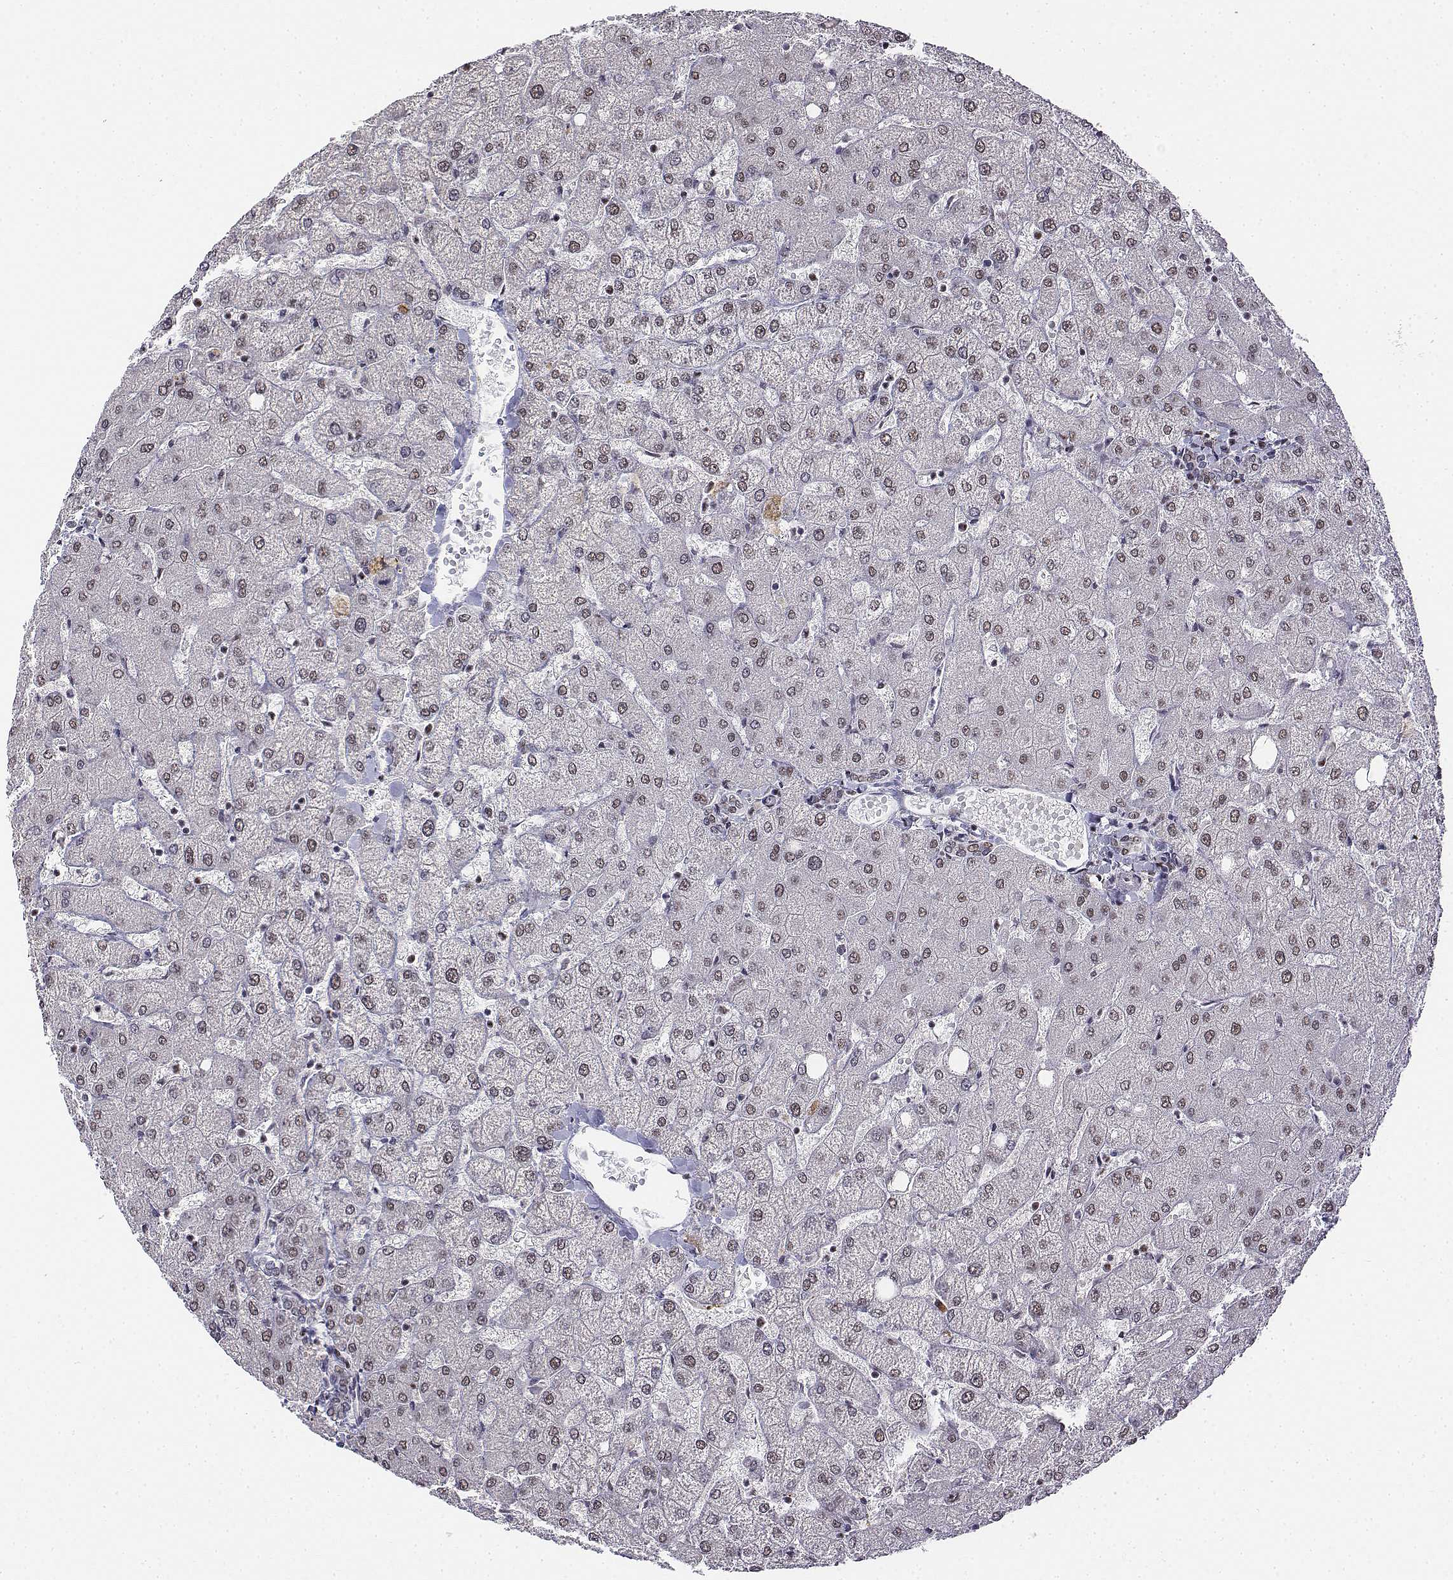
{"staining": {"intensity": "negative", "quantity": "none", "location": "none"}, "tissue": "liver", "cell_type": "Cholangiocytes", "image_type": "normal", "snomed": [{"axis": "morphology", "description": "Normal tissue, NOS"}, {"axis": "topography", "description": "Liver"}], "caption": "Liver stained for a protein using IHC displays no staining cholangiocytes.", "gene": "SETD1A", "patient": {"sex": "female", "age": 54}}